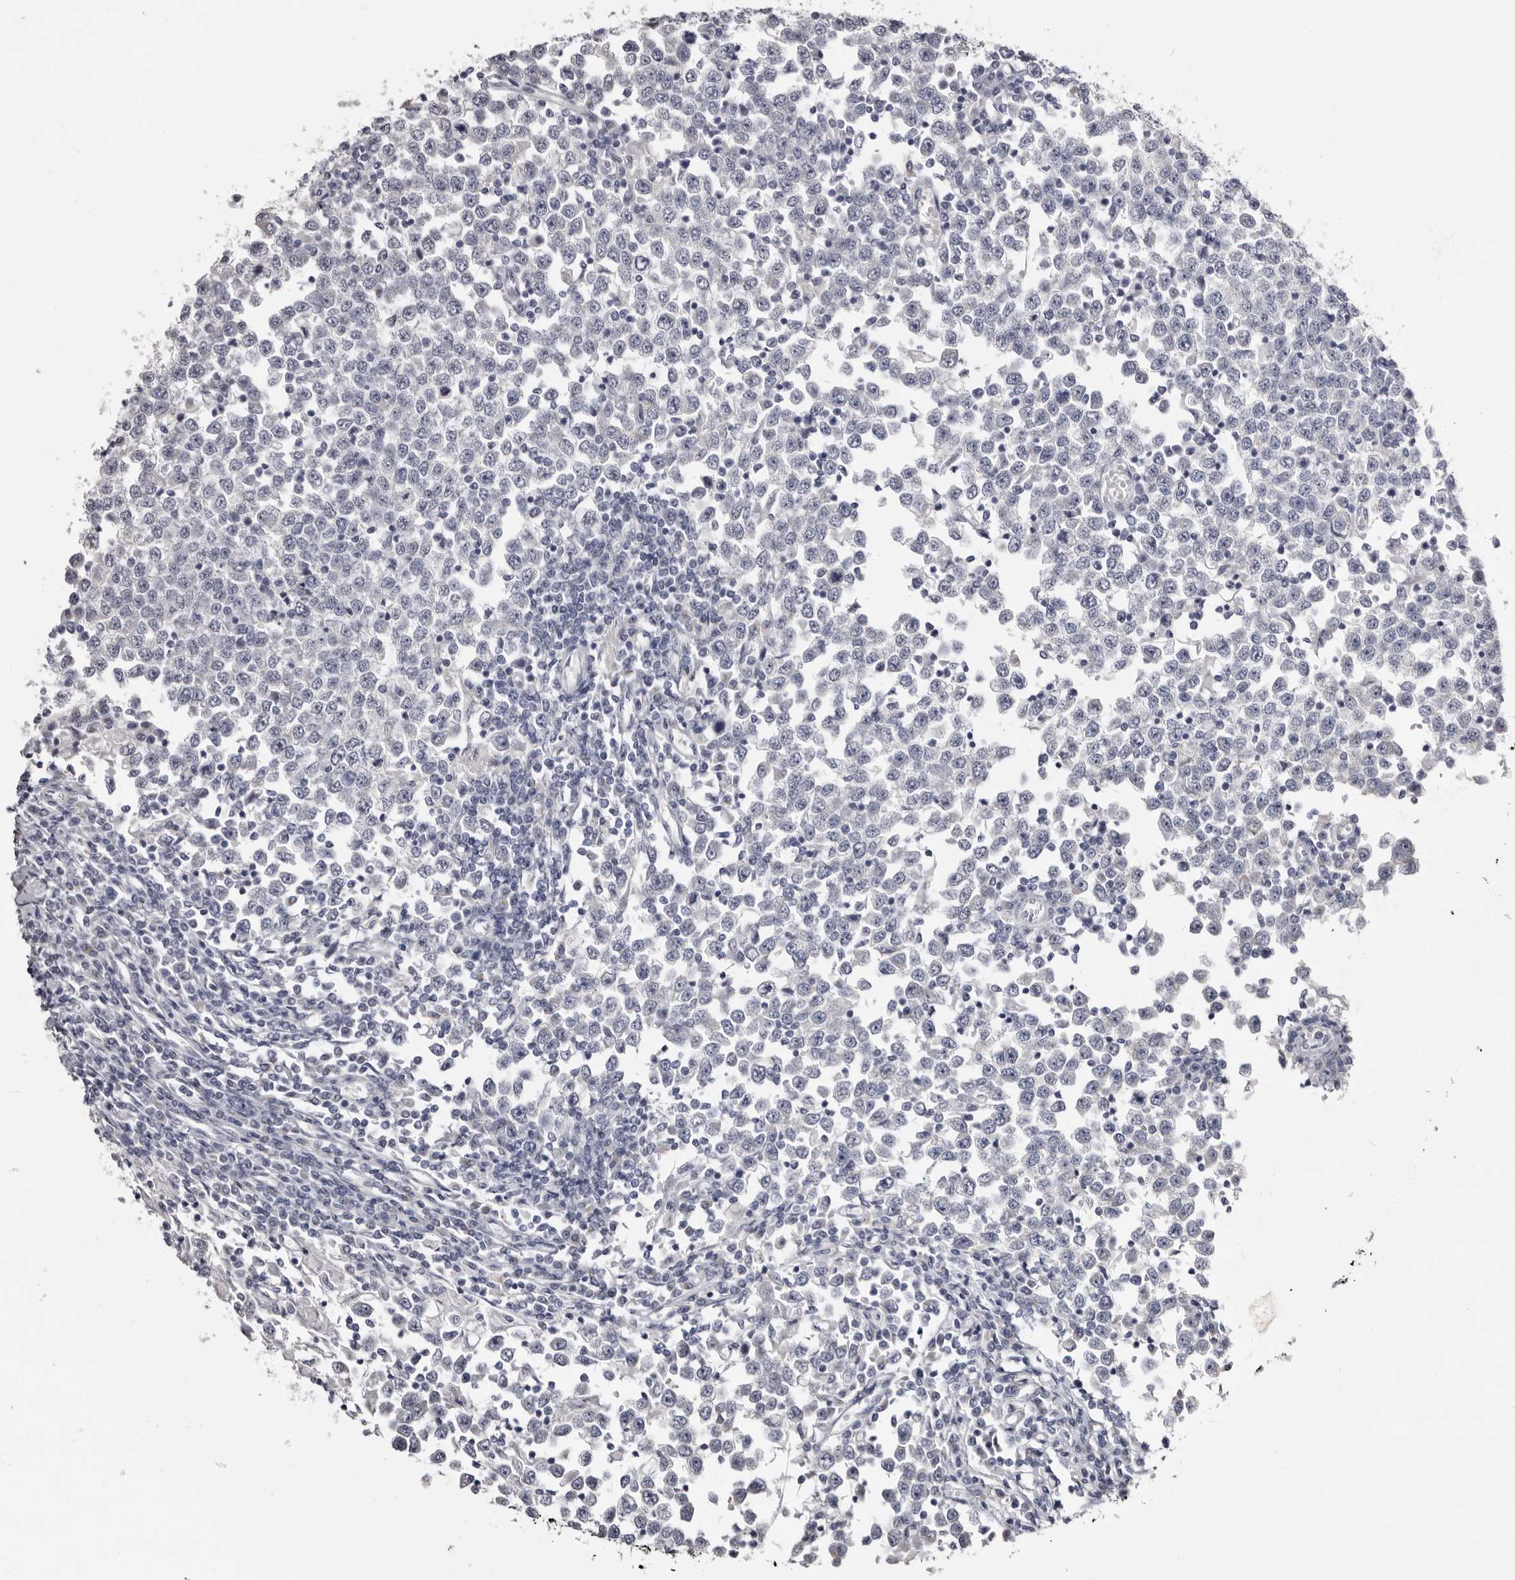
{"staining": {"intensity": "negative", "quantity": "none", "location": "none"}, "tissue": "testis cancer", "cell_type": "Tumor cells", "image_type": "cancer", "snomed": [{"axis": "morphology", "description": "Seminoma, NOS"}, {"axis": "topography", "description": "Testis"}], "caption": "Immunohistochemistry (IHC) of testis cancer reveals no expression in tumor cells.", "gene": "CASQ1", "patient": {"sex": "male", "age": 65}}